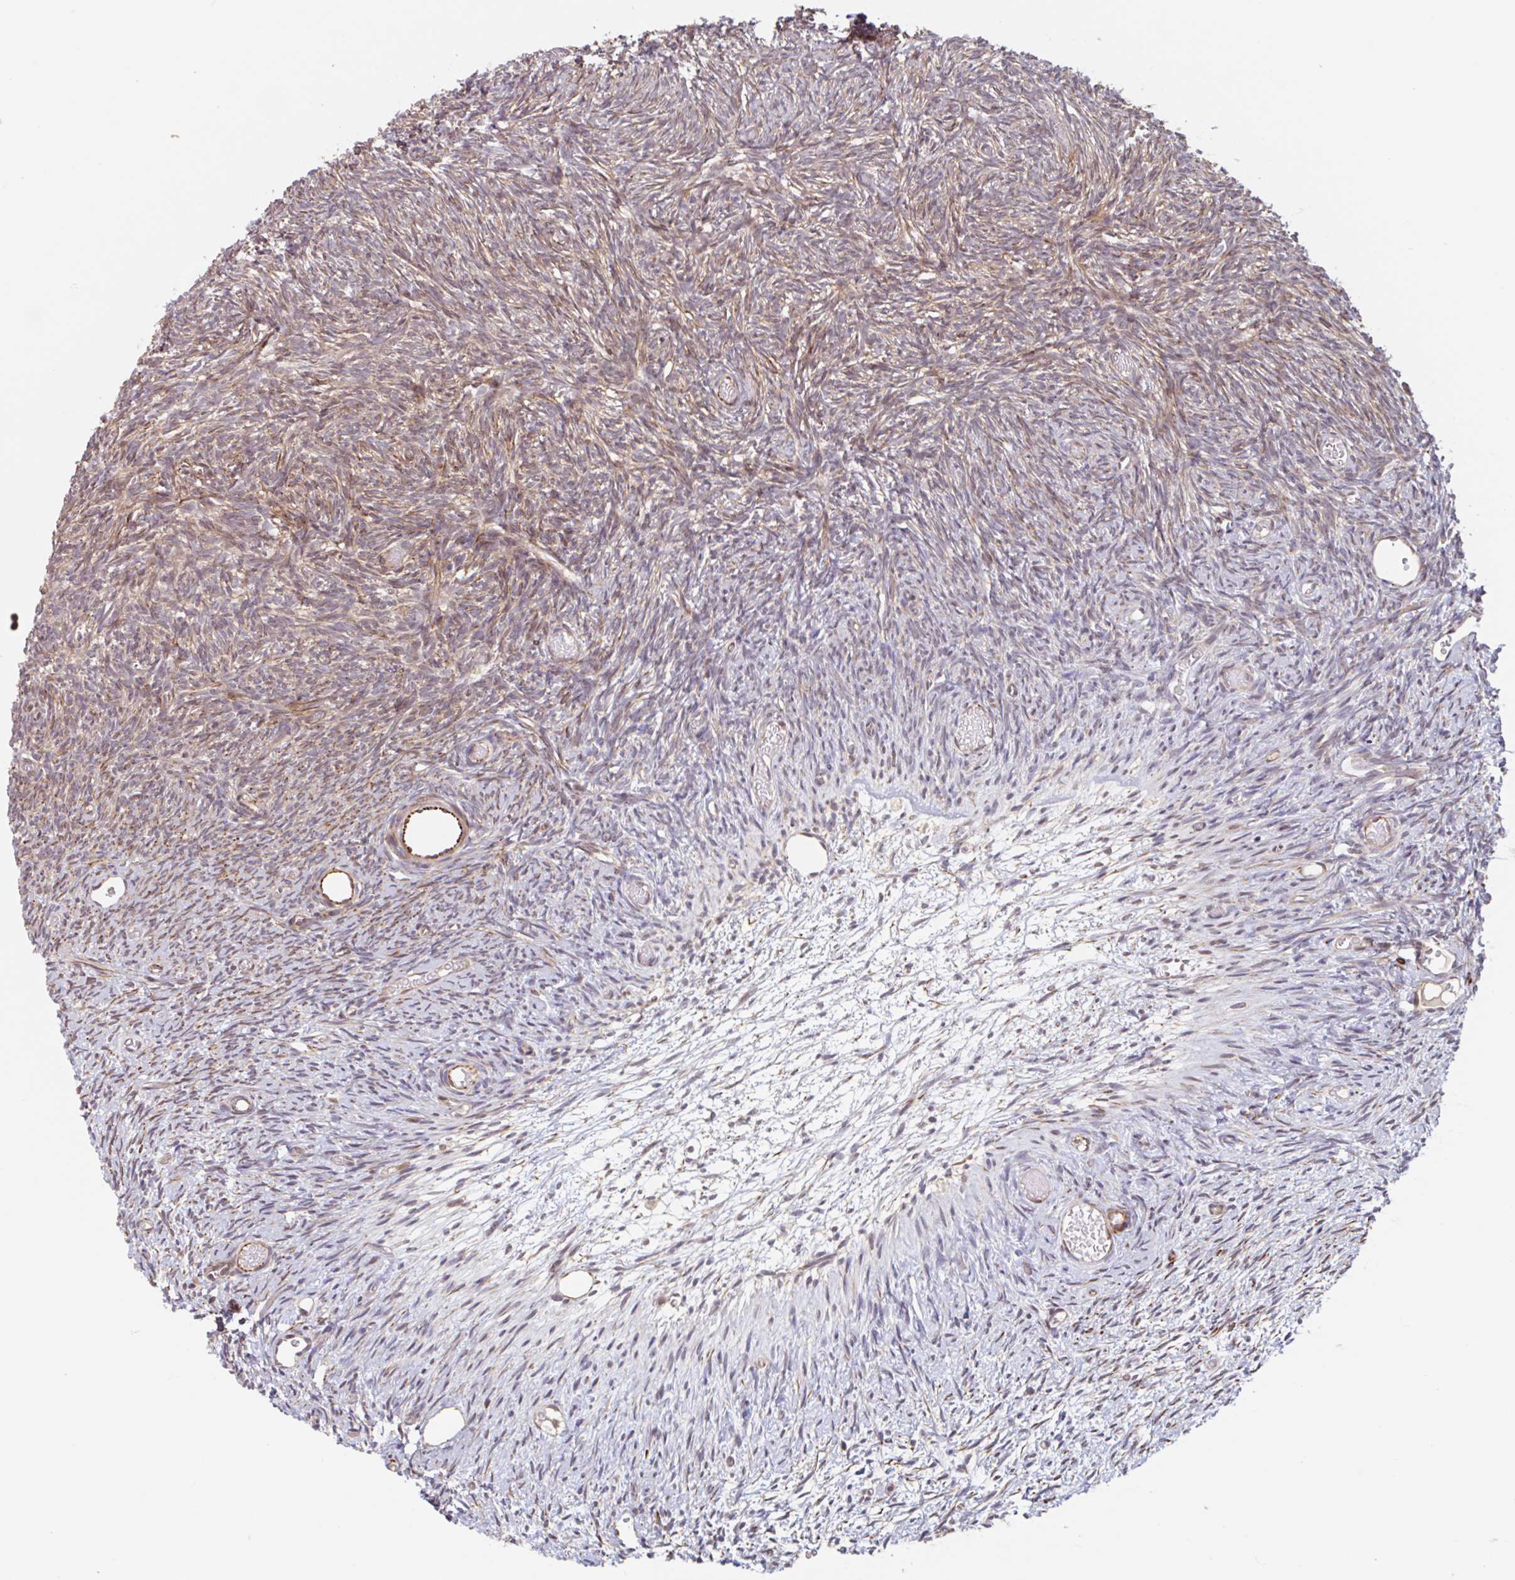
{"staining": {"intensity": "negative", "quantity": "none", "location": "none"}, "tissue": "ovary", "cell_type": "Follicle cells", "image_type": "normal", "snomed": [{"axis": "morphology", "description": "Normal tissue, NOS"}, {"axis": "topography", "description": "Ovary"}], "caption": "The photomicrograph shows no significant expression in follicle cells of ovary.", "gene": "NUB1", "patient": {"sex": "female", "age": 39}}